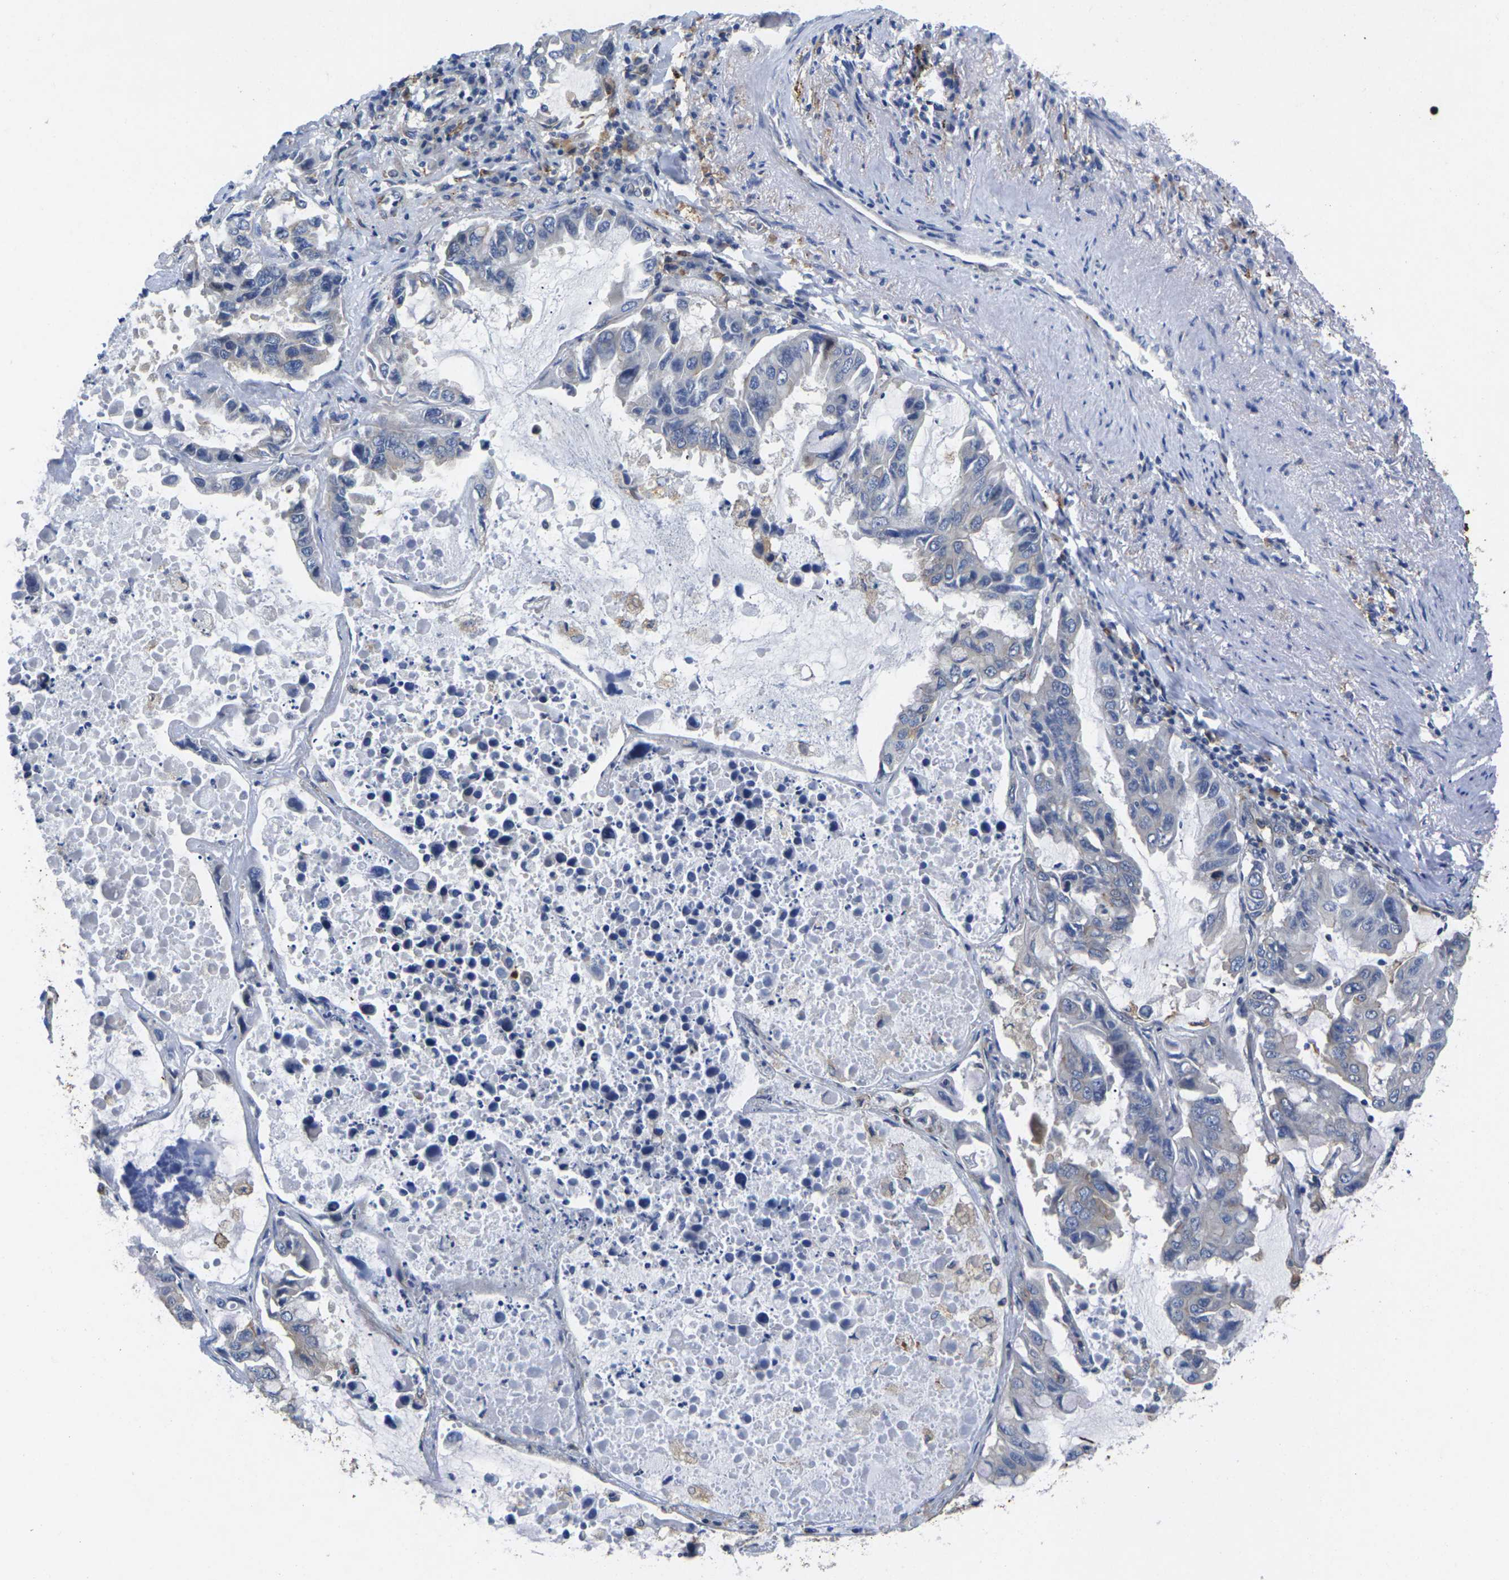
{"staining": {"intensity": "negative", "quantity": "none", "location": "none"}, "tissue": "lung cancer", "cell_type": "Tumor cells", "image_type": "cancer", "snomed": [{"axis": "morphology", "description": "Adenocarcinoma, NOS"}, {"axis": "topography", "description": "Lung"}], "caption": "Immunohistochemistry (IHC) of lung cancer (adenocarcinoma) demonstrates no staining in tumor cells. The staining was performed using DAB (3,3'-diaminobenzidine) to visualize the protein expression in brown, while the nuclei were stained in blue with hematoxylin (Magnification: 20x).", "gene": "SCNN1A", "patient": {"sex": "male", "age": 64}}